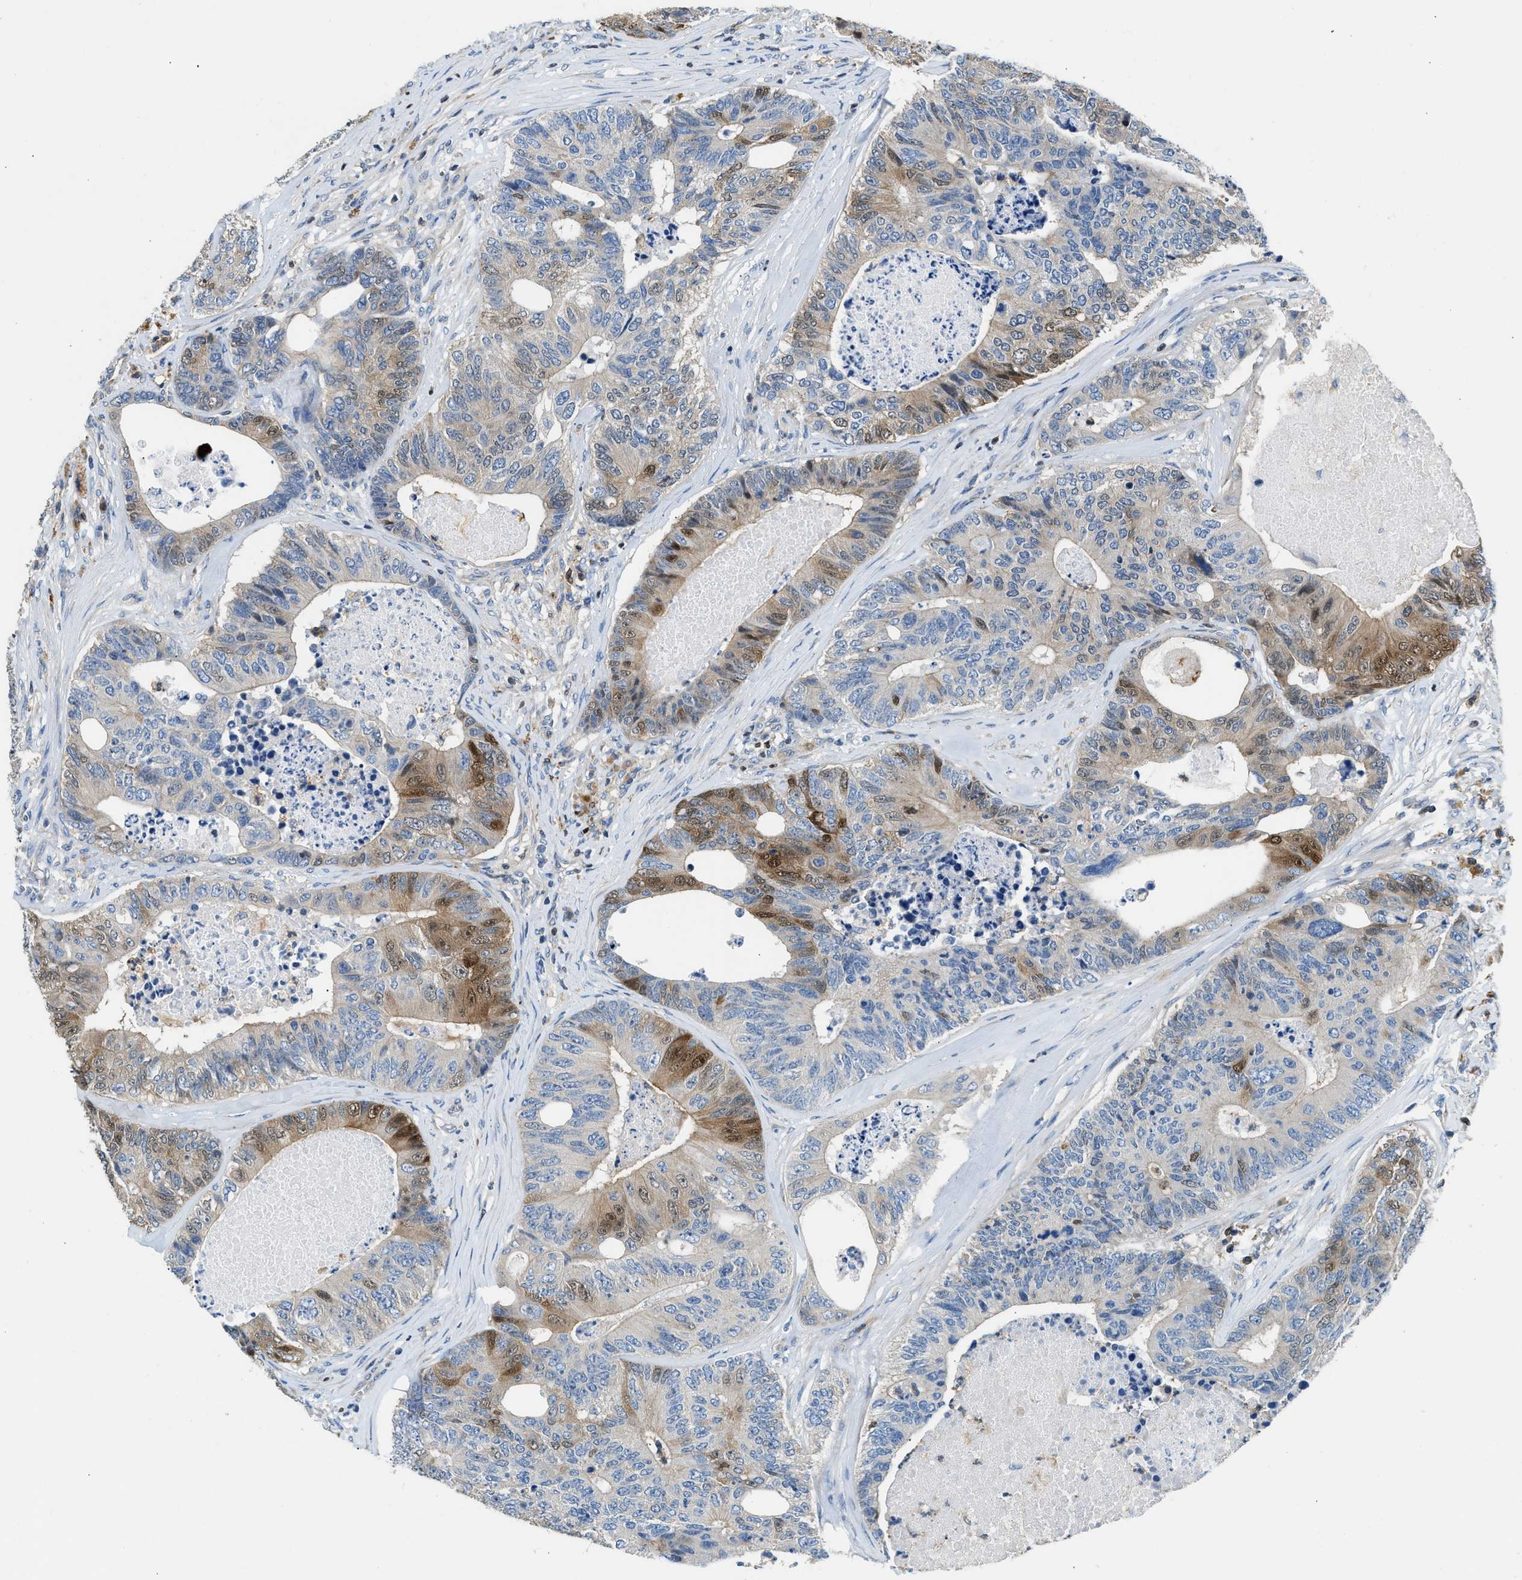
{"staining": {"intensity": "moderate", "quantity": "<25%", "location": "cytoplasmic/membranous,nuclear"}, "tissue": "colorectal cancer", "cell_type": "Tumor cells", "image_type": "cancer", "snomed": [{"axis": "morphology", "description": "Adenocarcinoma, NOS"}, {"axis": "topography", "description": "Colon"}], "caption": "Protein analysis of colorectal cancer (adenocarcinoma) tissue displays moderate cytoplasmic/membranous and nuclear staining in about <25% of tumor cells.", "gene": "TOX", "patient": {"sex": "female", "age": 67}}